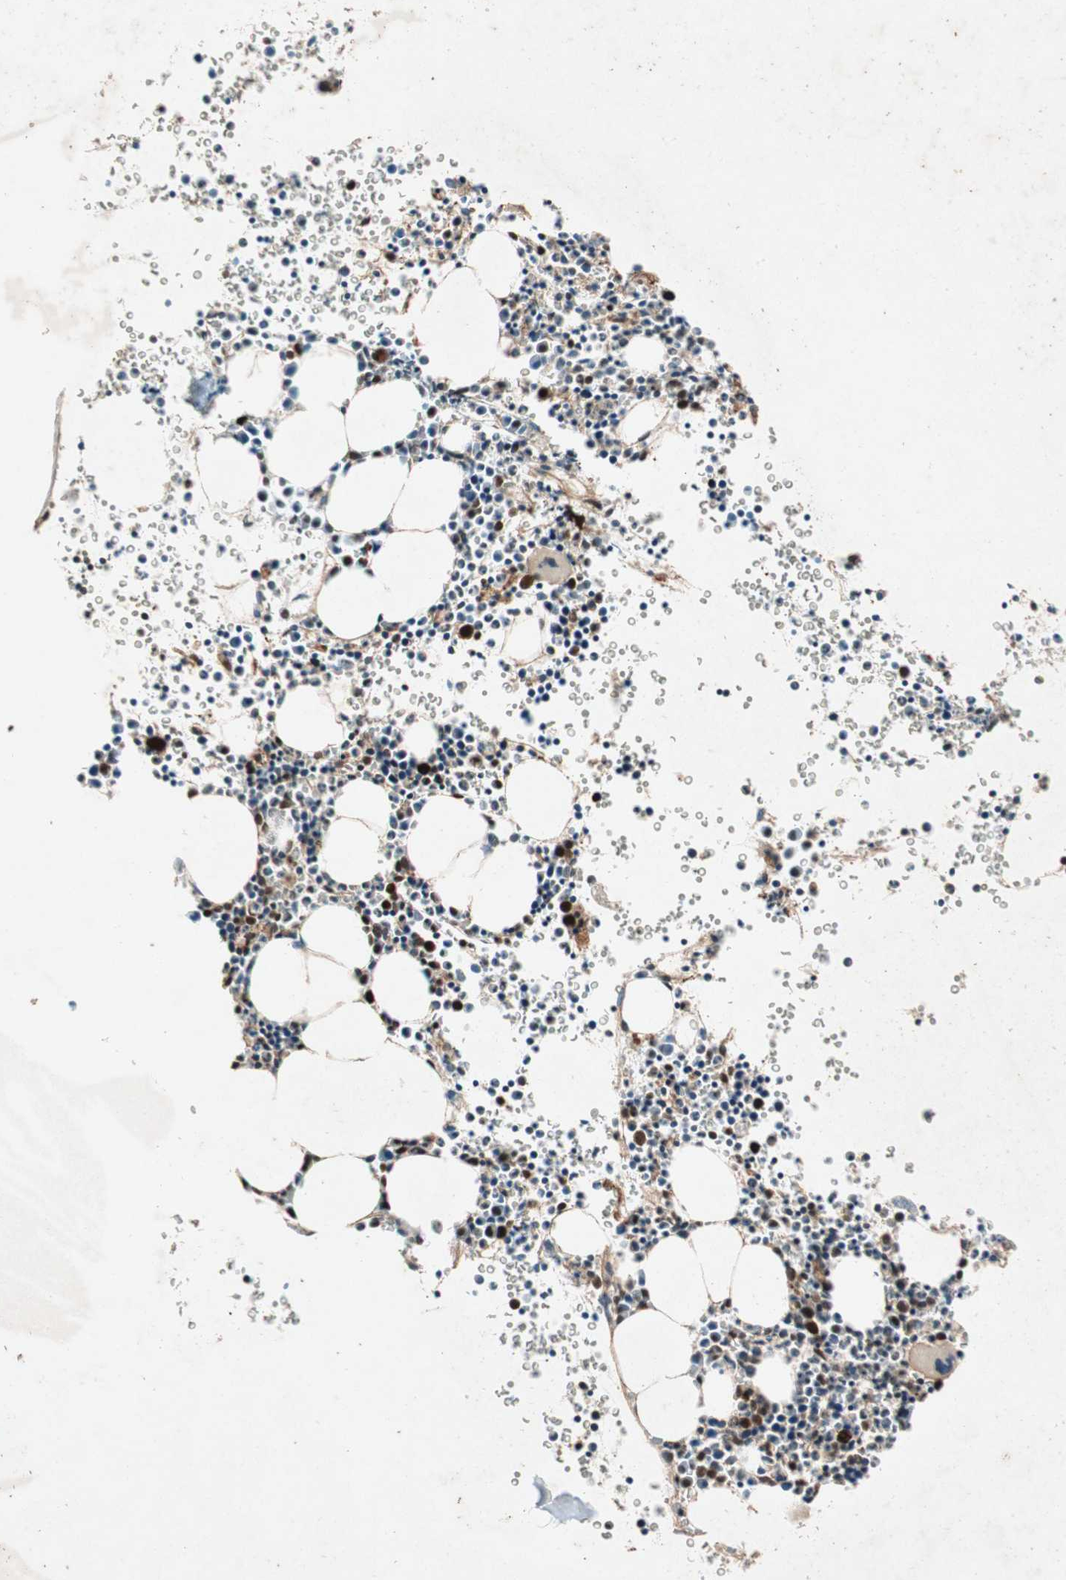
{"staining": {"intensity": "strong", "quantity": "<25%", "location": "nuclear"}, "tissue": "bone marrow", "cell_type": "Hematopoietic cells", "image_type": "normal", "snomed": [{"axis": "morphology", "description": "Normal tissue, NOS"}, {"axis": "morphology", "description": "Inflammation, NOS"}, {"axis": "topography", "description": "Bone marrow"}], "caption": "Immunohistochemical staining of unremarkable human bone marrow demonstrates medium levels of strong nuclear expression in about <25% of hematopoietic cells. Immunohistochemistry (ihc) stains the protein of interest in brown and the nuclei are stained blue.", "gene": "ALKBH5", "patient": {"sex": "female", "age": 17}}